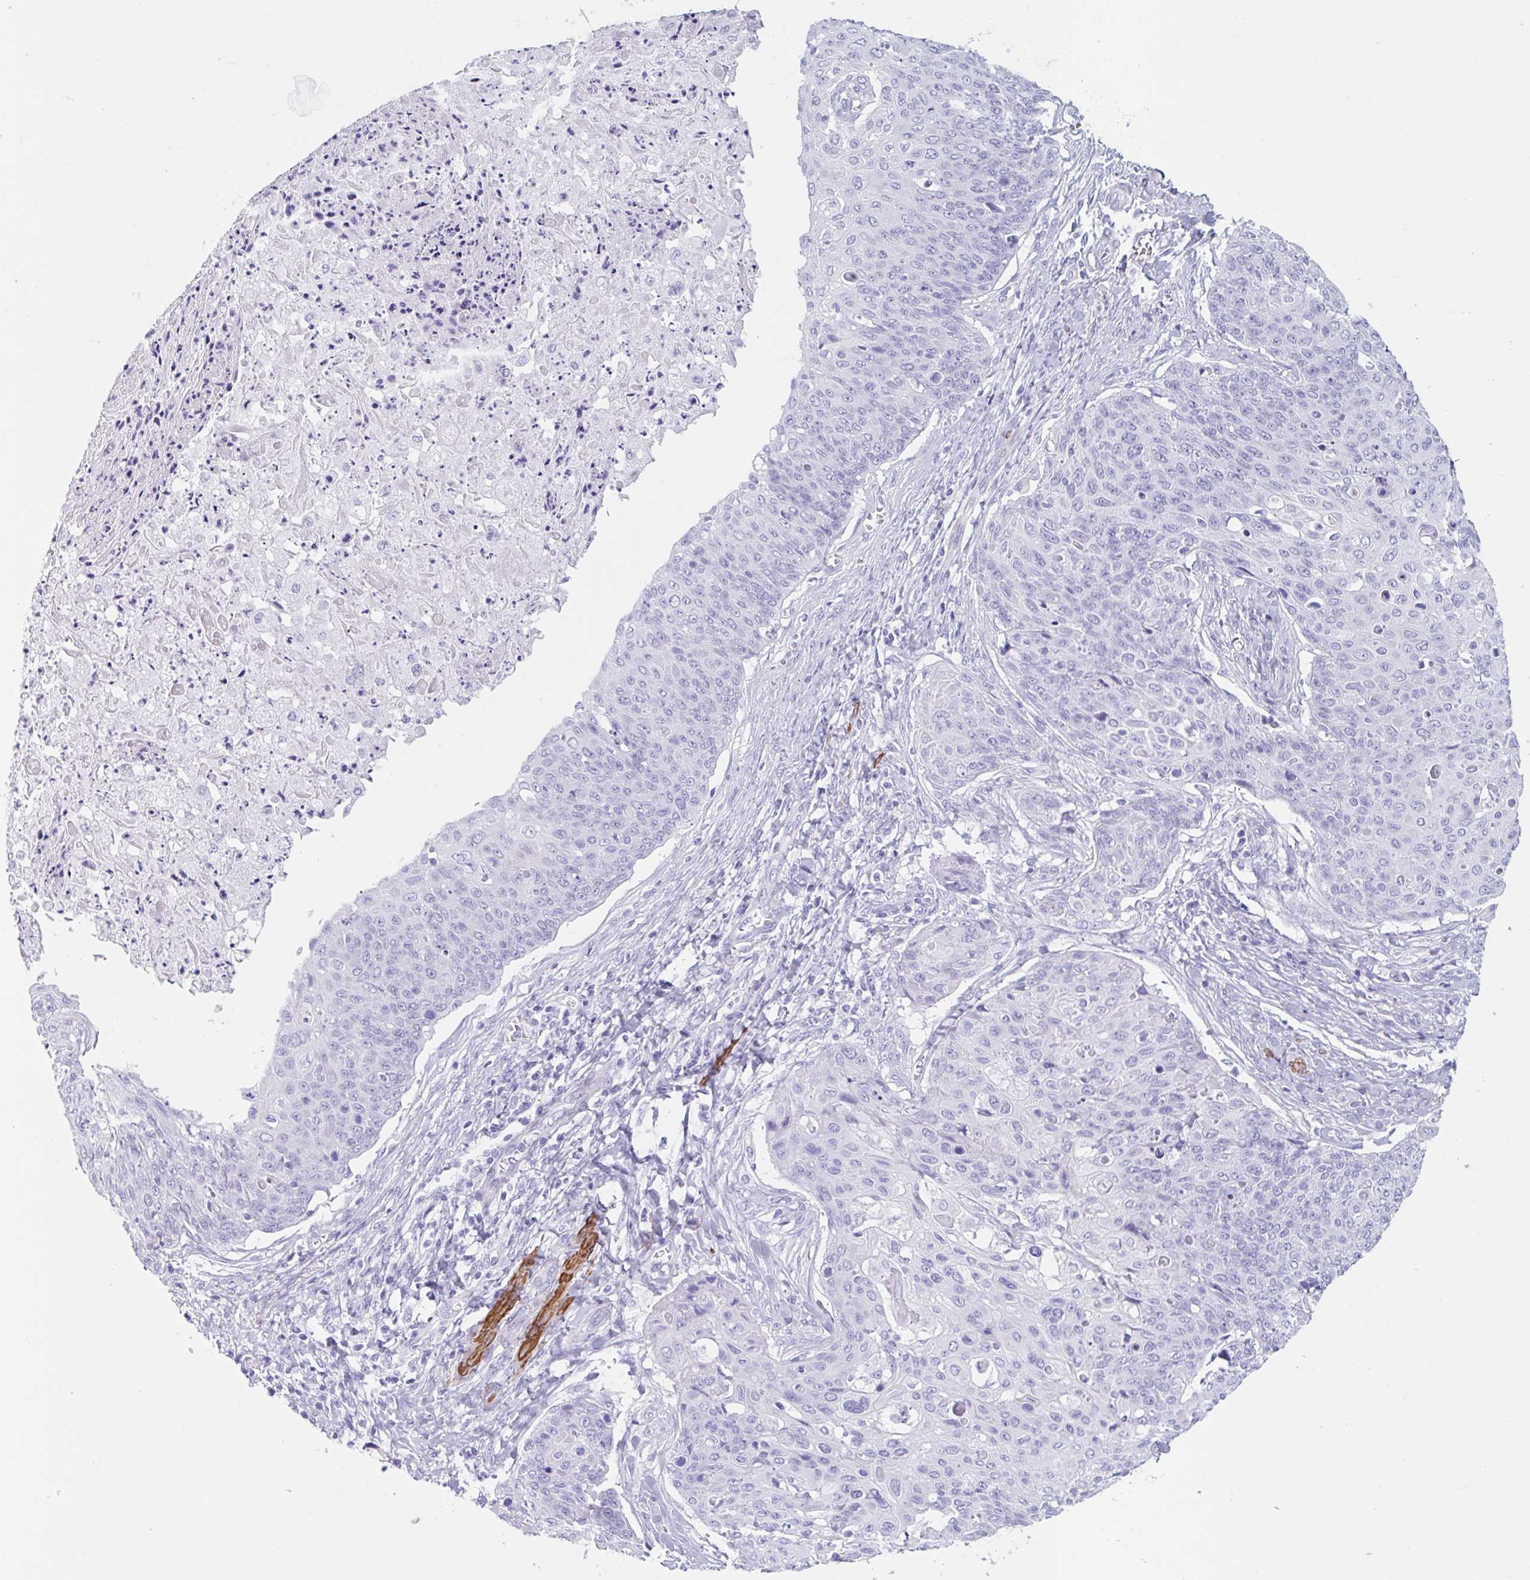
{"staining": {"intensity": "negative", "quantity": "none", "location": "none"}, "tissue": "skin cancer", "cell_type": "Tumor cells", "image_type": "cancer", "snomed": [{"axis": "morphology", "description": "Squamous cell carcinoma, NOS"}, {"axis": "topography", "description": "Skin"}, {"axis": "topography", "description": "Vulva"}], "caption": "A high-resolution photomicrograph shows immunohistochemistry staining of skin cancer (squamous cell carcinoma), which reveals no significant positivity in tumor cells.", "gene": "TAS2R41", "patient": {"sex": "female", "age": 85}}